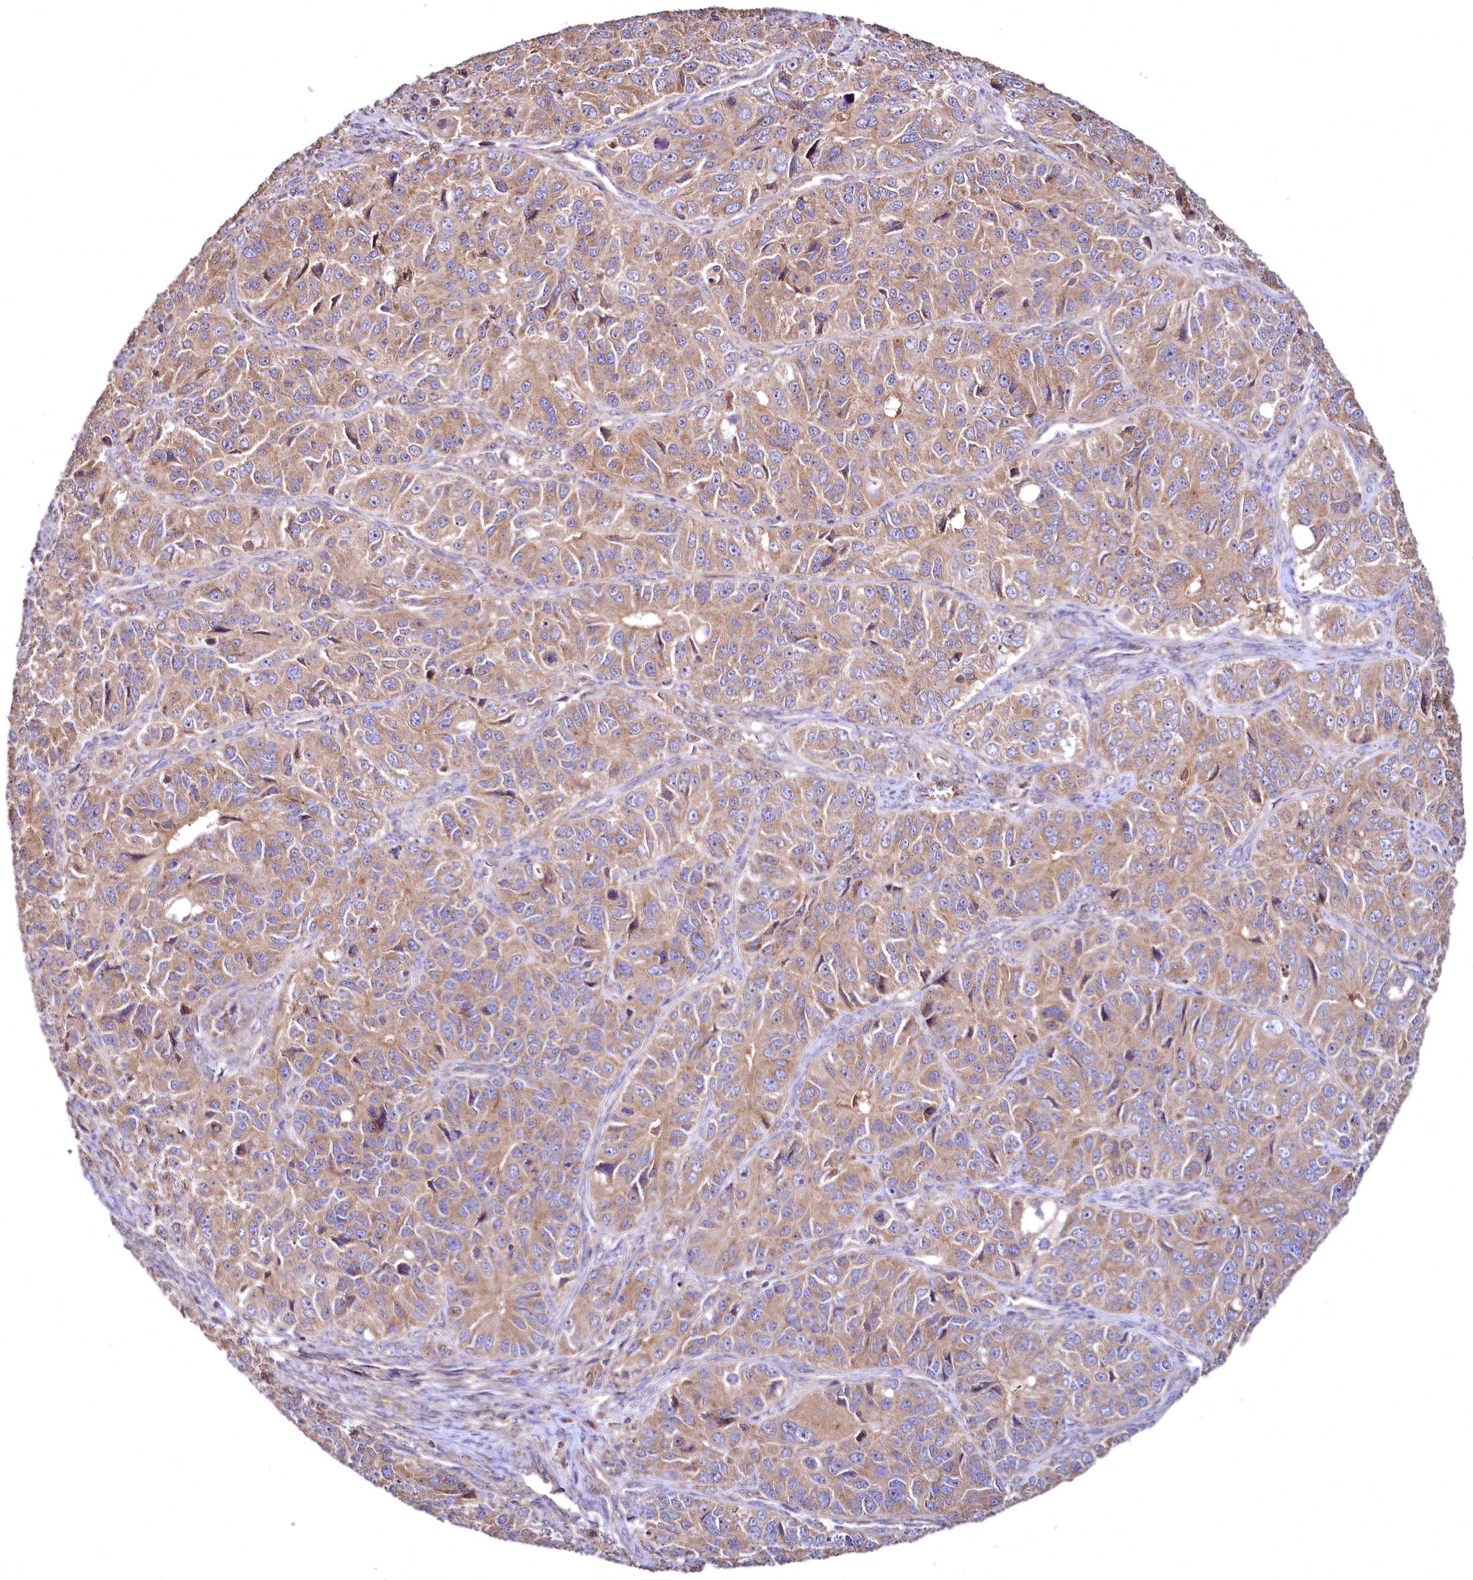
{"staining": {"intensity": "moderate", "quantity": ">75%", "location": "cytoplasmic/membranous"}, "tissue": "ovarian cancer", "cell_type": "Tumor cells", "image_type": "cancer", "snomed": [{"axis": "morphology", "description": "Carcinoma, endometroid"}, {"axis": "topography", "description": "Ovary"}], "caption": "Protein staining of ovarian cancer (endometroid carcinoma) tissue shows moderate cytoplasmic/membranous positivity in about >75% of tumor cells.", "gene": "TBCEL", "patient": {"sex": "female", "age": 51}}